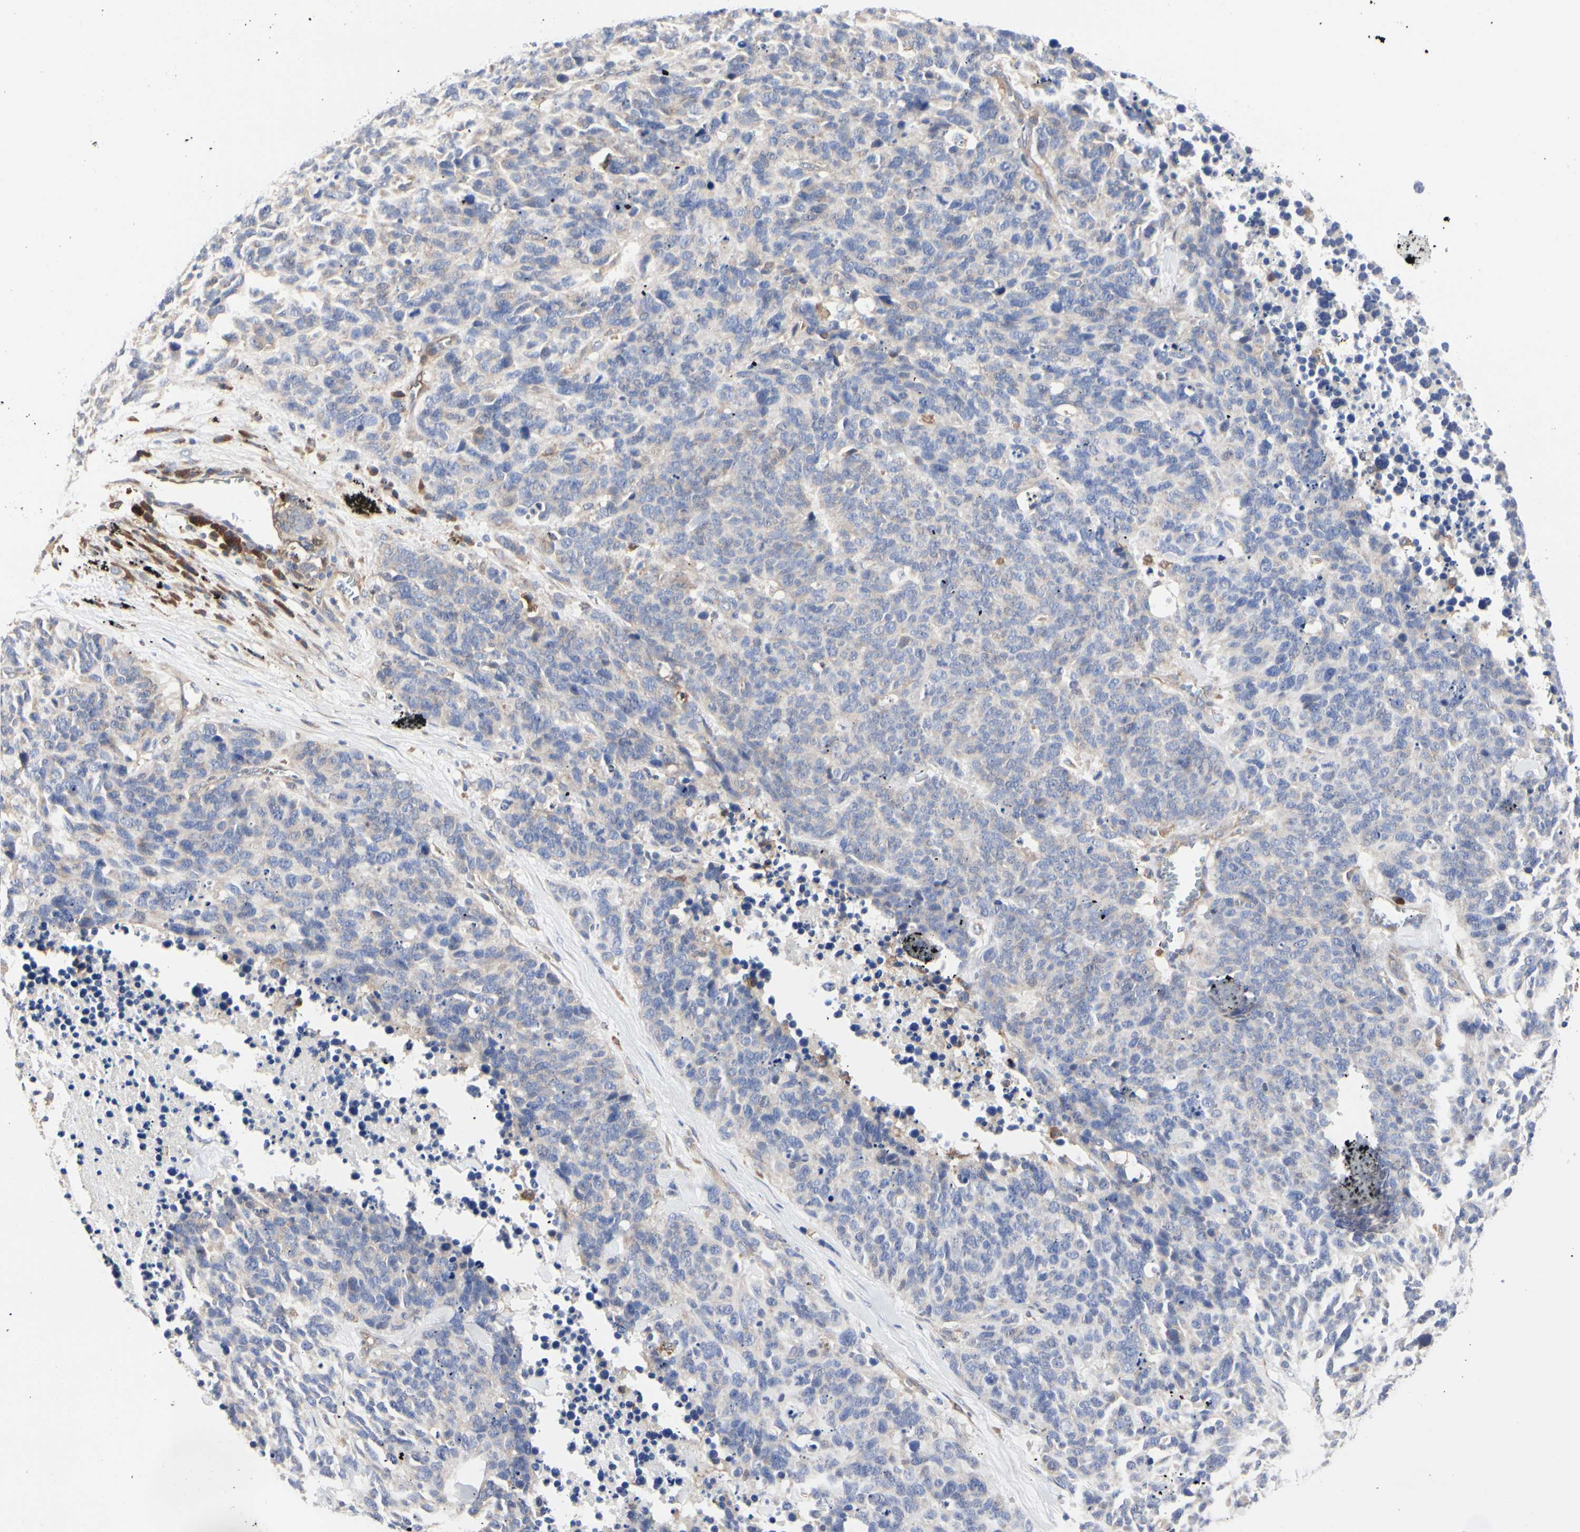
{"staining": {"intensity": "weak", "quantity": ">75%", "location": "cytoplasmic/membranous"}, "tissue": "lung cancer", "cell_type": "Tumor cells", "image_type": "cancer", "snomed": [{"axis": "morphology", "description": "Neoplasm, malignant, NOS"}, {"axis": "topography", "description": "Lung"}], "caption": "This is an image of immunohistochemistry (IHC) staining of lung malignant neoplasm, which shows weak positivity in the cytoplasmic/membranous of tumor cells.", "gene": "C3orf52", "patient": {"sex": "female", "age": 58}}